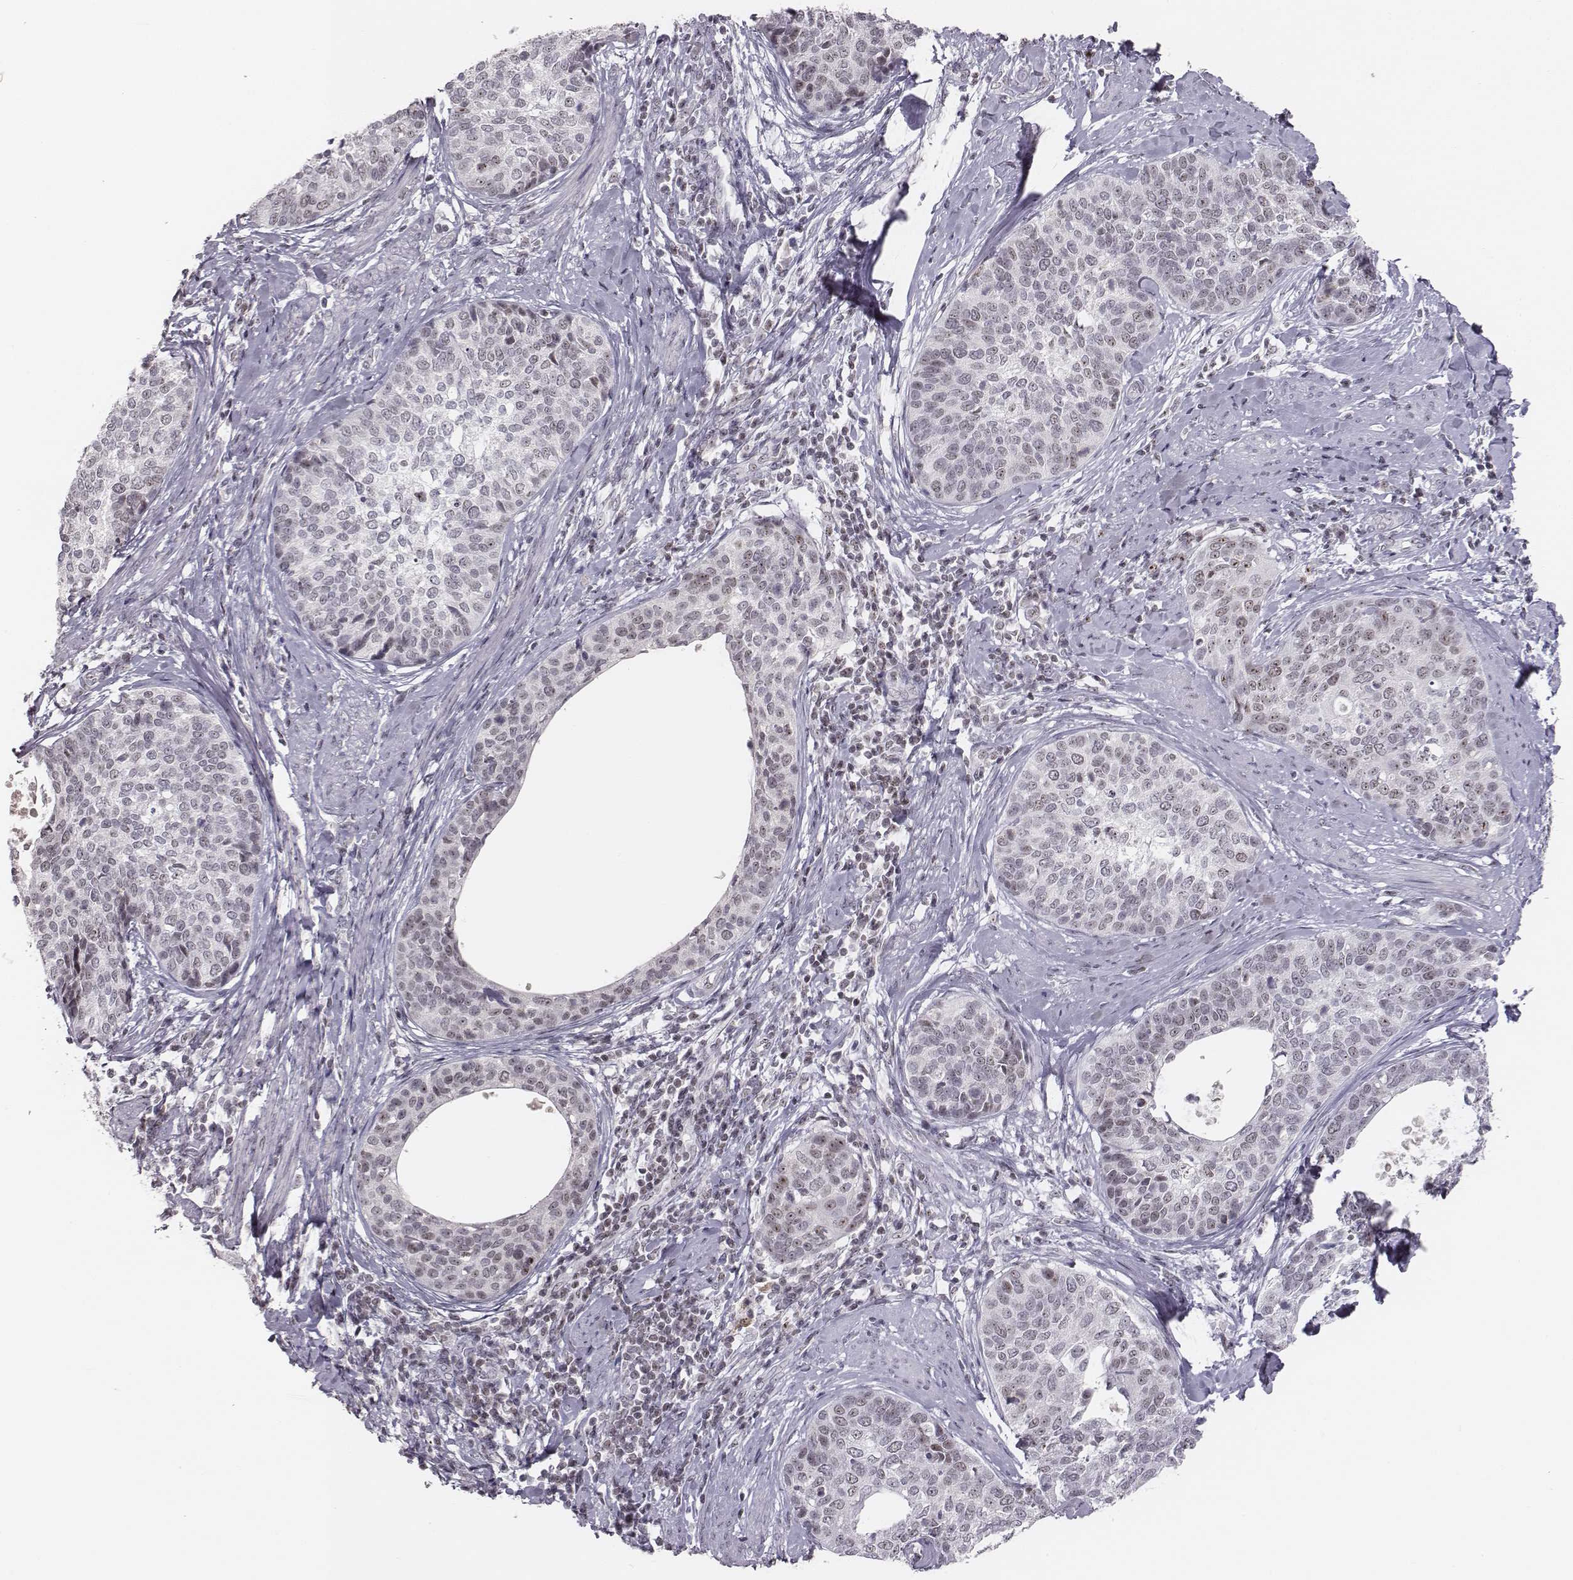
{"staining": {"intensity": "negative", "quantity": "none", "location": "none"}, "tissue": "cervical cancer", "cell_type": "Tumor cells", "image_type": "cancer", "snomed": [{"axis": "morphology", "description": "Squamous cell carcinoma, NOS"}, {"axis": "topography", "description": "Cervix"}], "caption": "The image demonstrates no significant positivity in tumor cells of cervical squamous cell carcinoma.", "gene": "NIFK", "patient": {"sex": "female", "age": 69}}